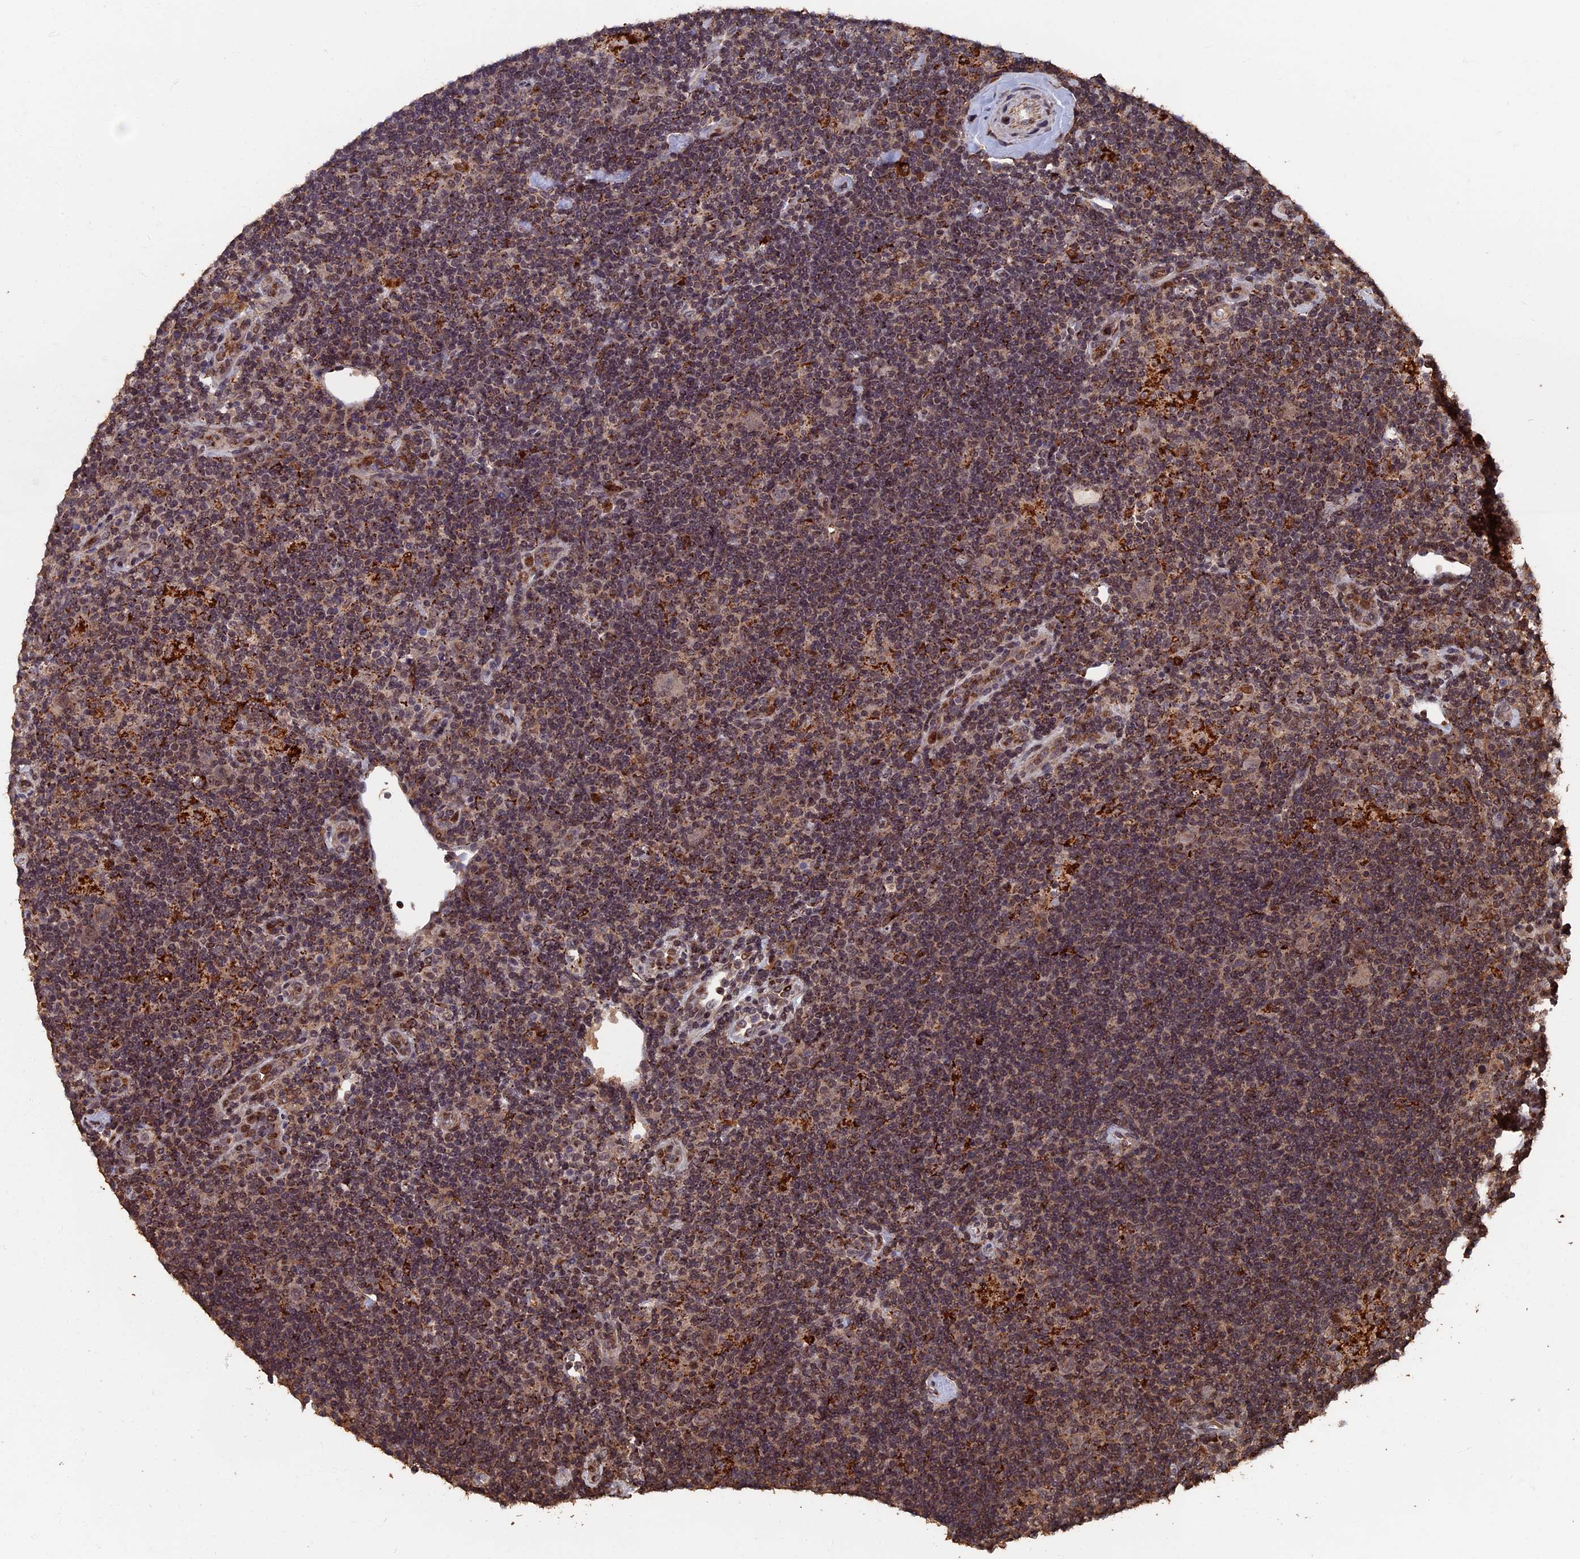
{"staining": {"intensity": "negative", "quantity": "none", "location": "none"}, "tissue": "lymphoma", "cell_type": "Tumor cells", "image_type": "cancer", "snomed": [{"axis": "morphology", "description": "Hodgkin's disease, NOS"}, {"axis": "topography", "description": "Lymph node"}], "caption": "Hodgkin's disease was stained to show a protein in brown. There is no significant staining in tumor cells.", "gene": "RASGRF1", "patient": {"sex": "female", "age": 57}}